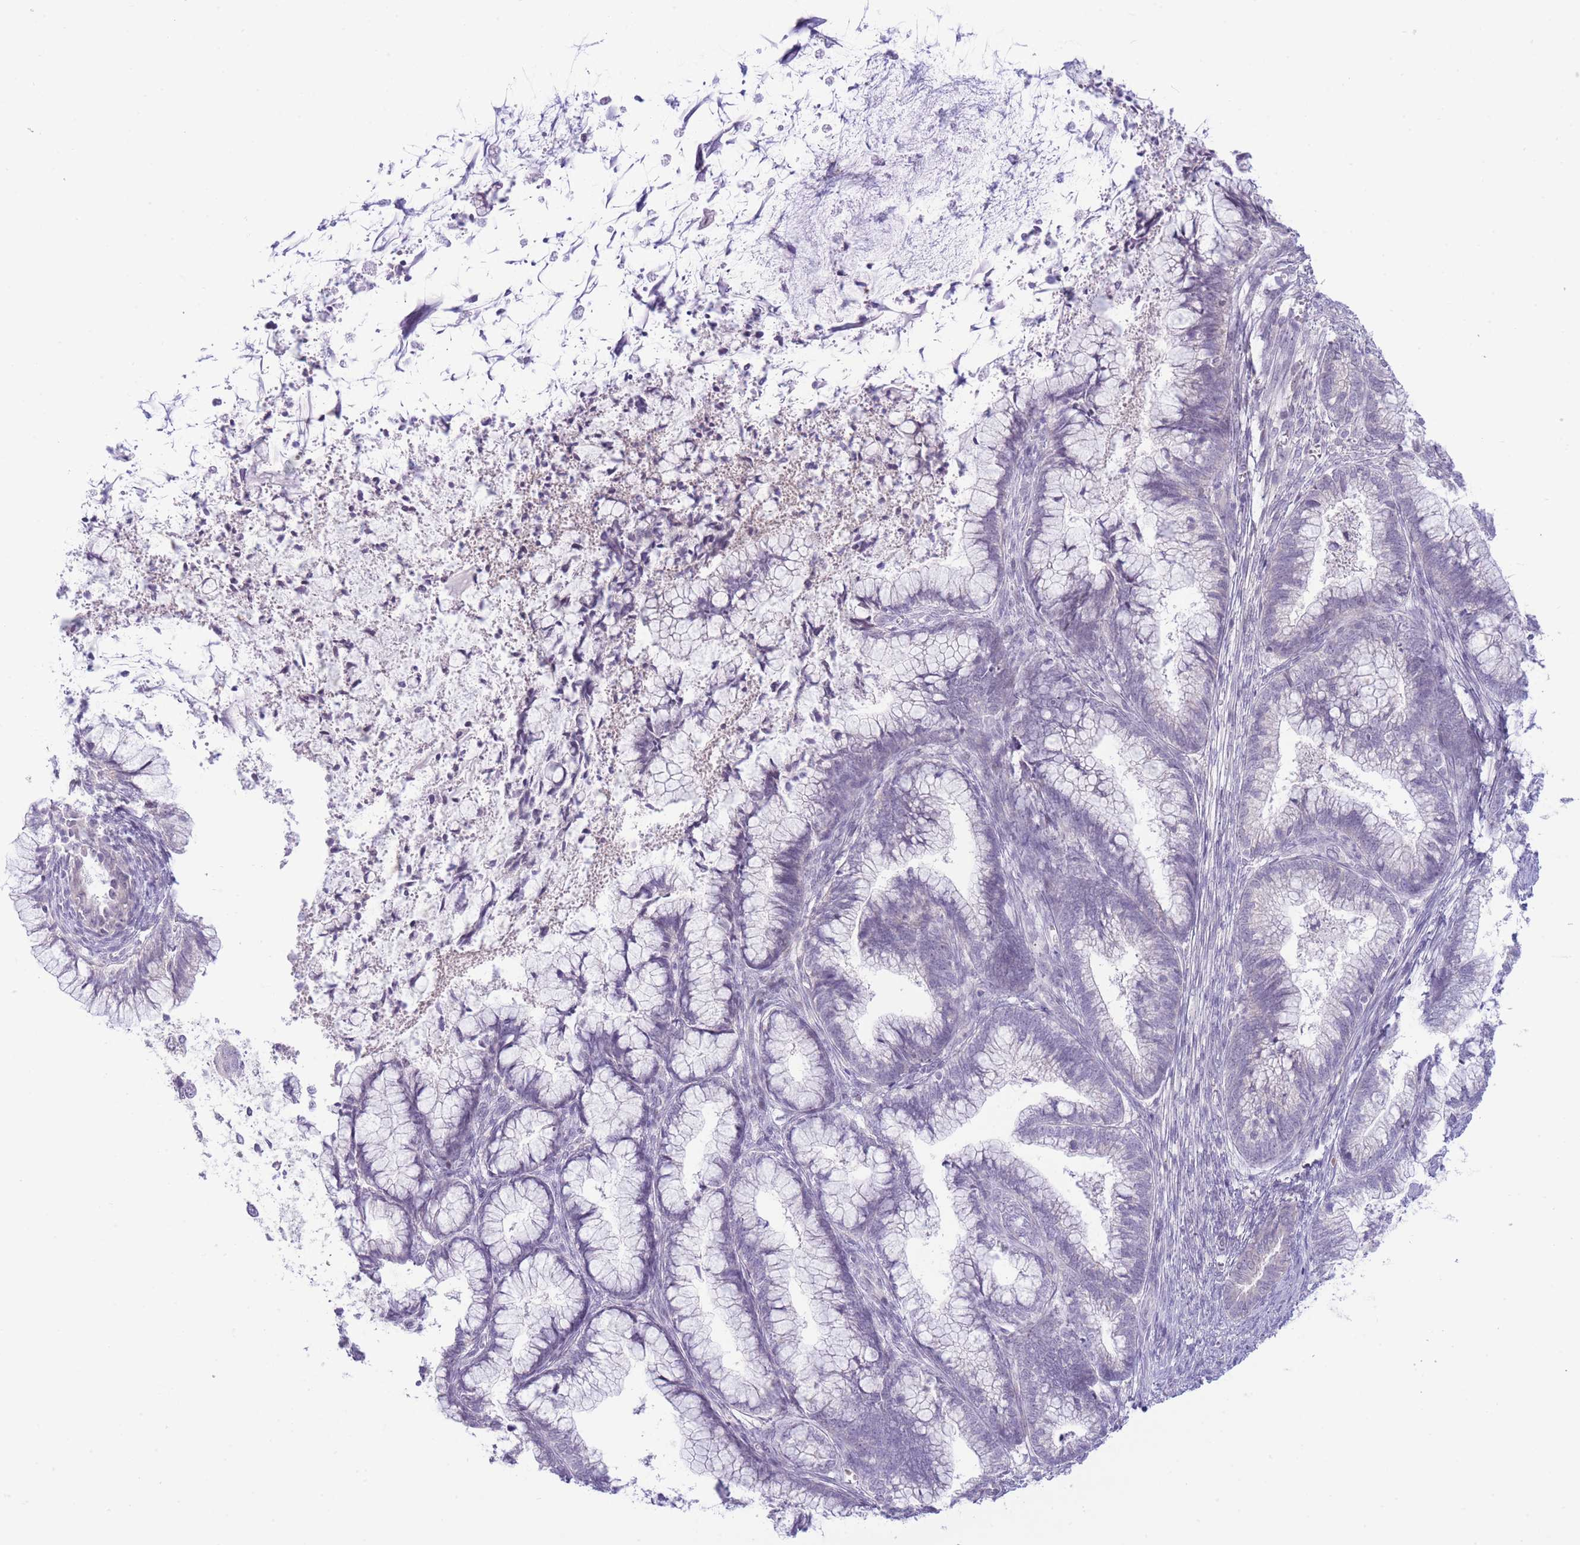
{"staining": {"intensity": "negative", "quantity": "none", "location": "none"}, "tissue": "cervical cancer", "cell_type": "Tumor cells", "image_type": "cancer", "snomed": [{"axis": "morphology", "description": "Adenocarcinoma, NOS"}, {"axis": "topography", "description": "Cervix"}], "caption": "This is a photomicrograph of immunohistochemistry (IHC) staining of cervical cancer (adenocarcinoma), which shows no positivity in tumor cells.", "gene": "FBXO46", "patient": {"sex": "female", "age": 44}}